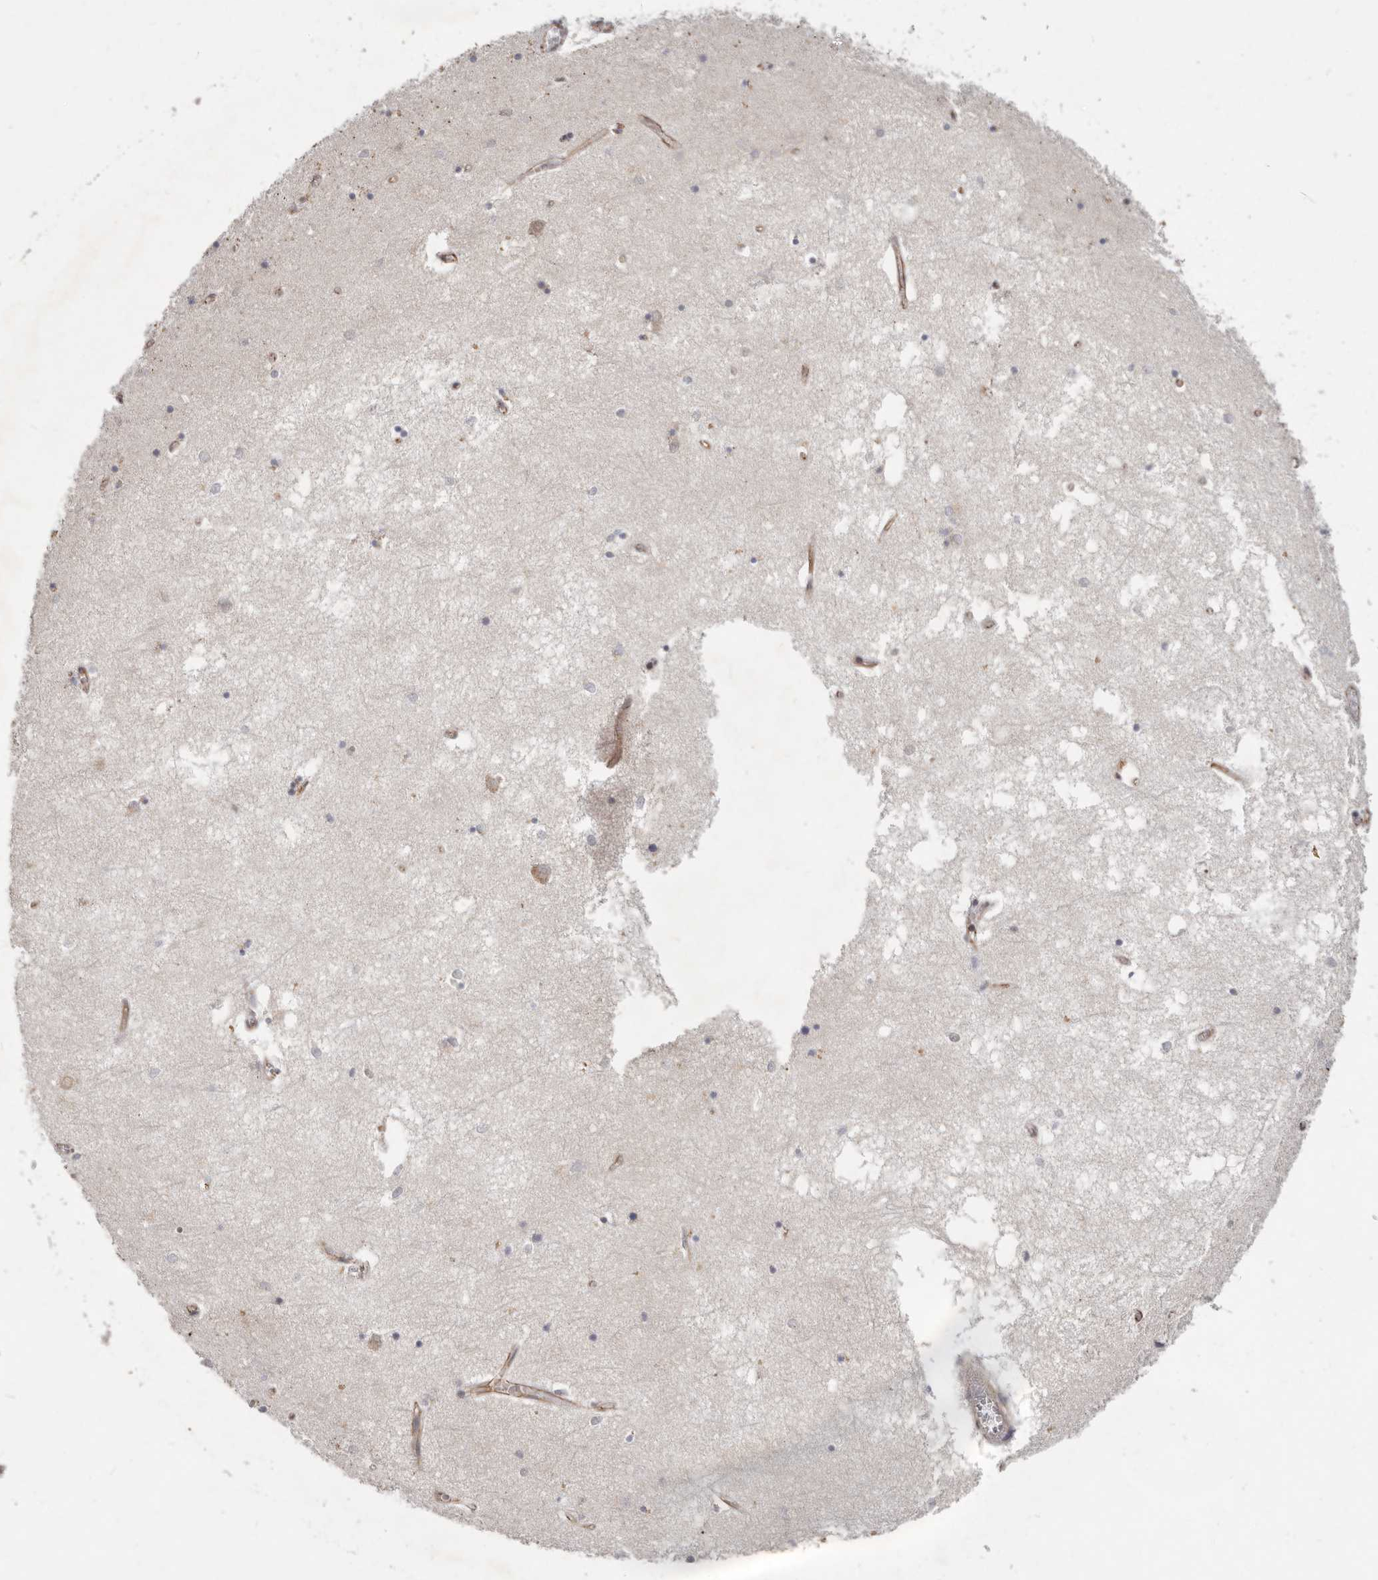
{"staining": {"intensity": "moderate", "quantity": "<25%", "location": "cytoplasmic/membranous"}, "tissue": "hippocampus", "cell_type": "Glial cells", "image_type": "normal", "snomed": [{"axis": "morphology", "description": "Normal tissue, NOS"}, {"axis": "topography", "description": "Hippocampus"}], "caption": "Immunohistochemical staining of normal human hippocampus reveals low levels of moderate cytoplasmic/membranous staining in about <25% of glial cells.", "gene": "USP49", "patient": {"sex": "male", "age": 70}}